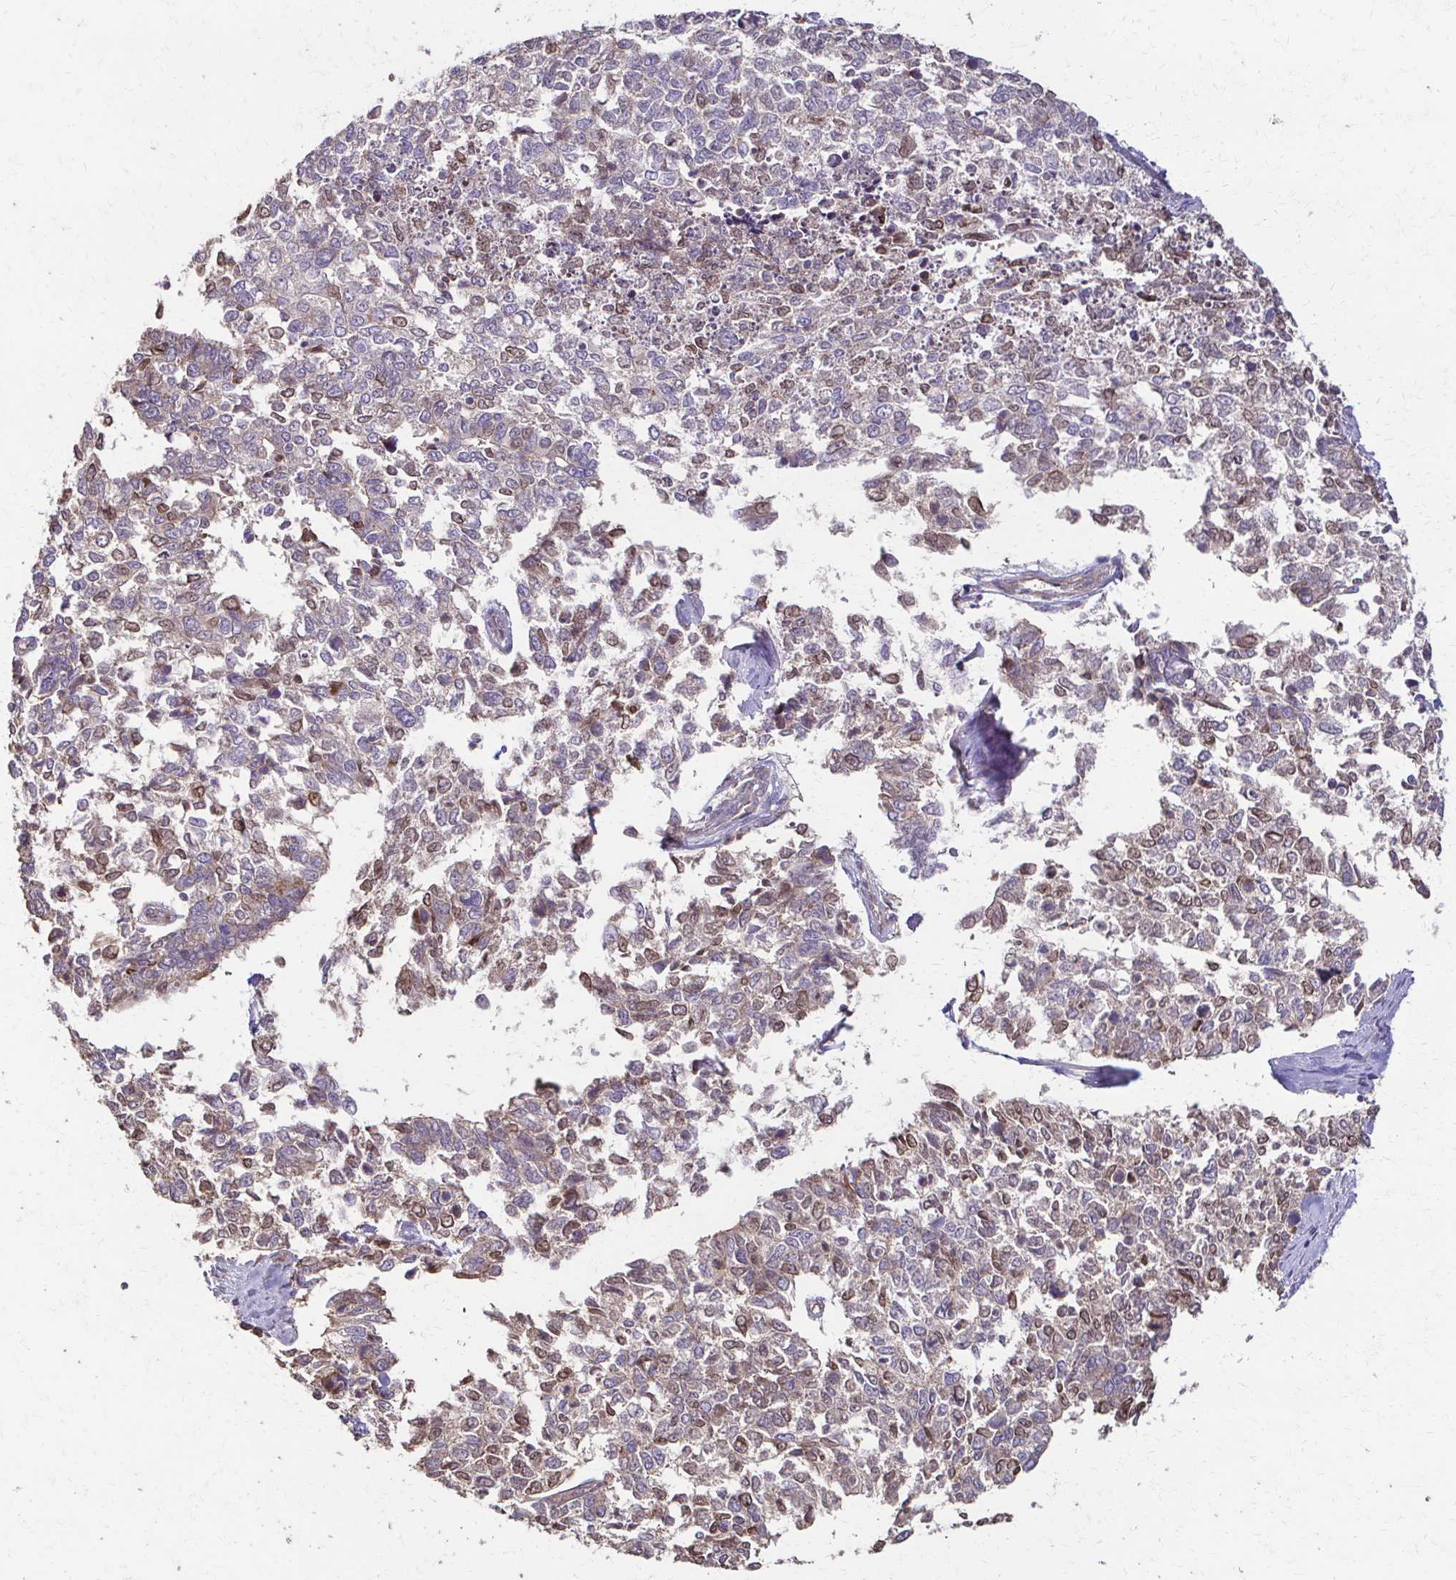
{"staining": {"intensity": "weak", "quantity": "25%-75%", "location": "cytoplasmic/membranous"}, "tissue": "cervical cancer", "cell_type": "Tumor cells", "image_type": "cancer", "snomed": [{"axis": "morphology", "description": "Adenocarcinoma, NOS"}, {"axis": "topography", "description": "Cervix"}], "caption": "Cervical cancer stained with DAB IHC reveals low levels of weak cytoplasmic/membranous positivity in about 25%-75% of tumor cells.", "gene": "IL18BP", "patient": {"sex": "female", "age": 63}}